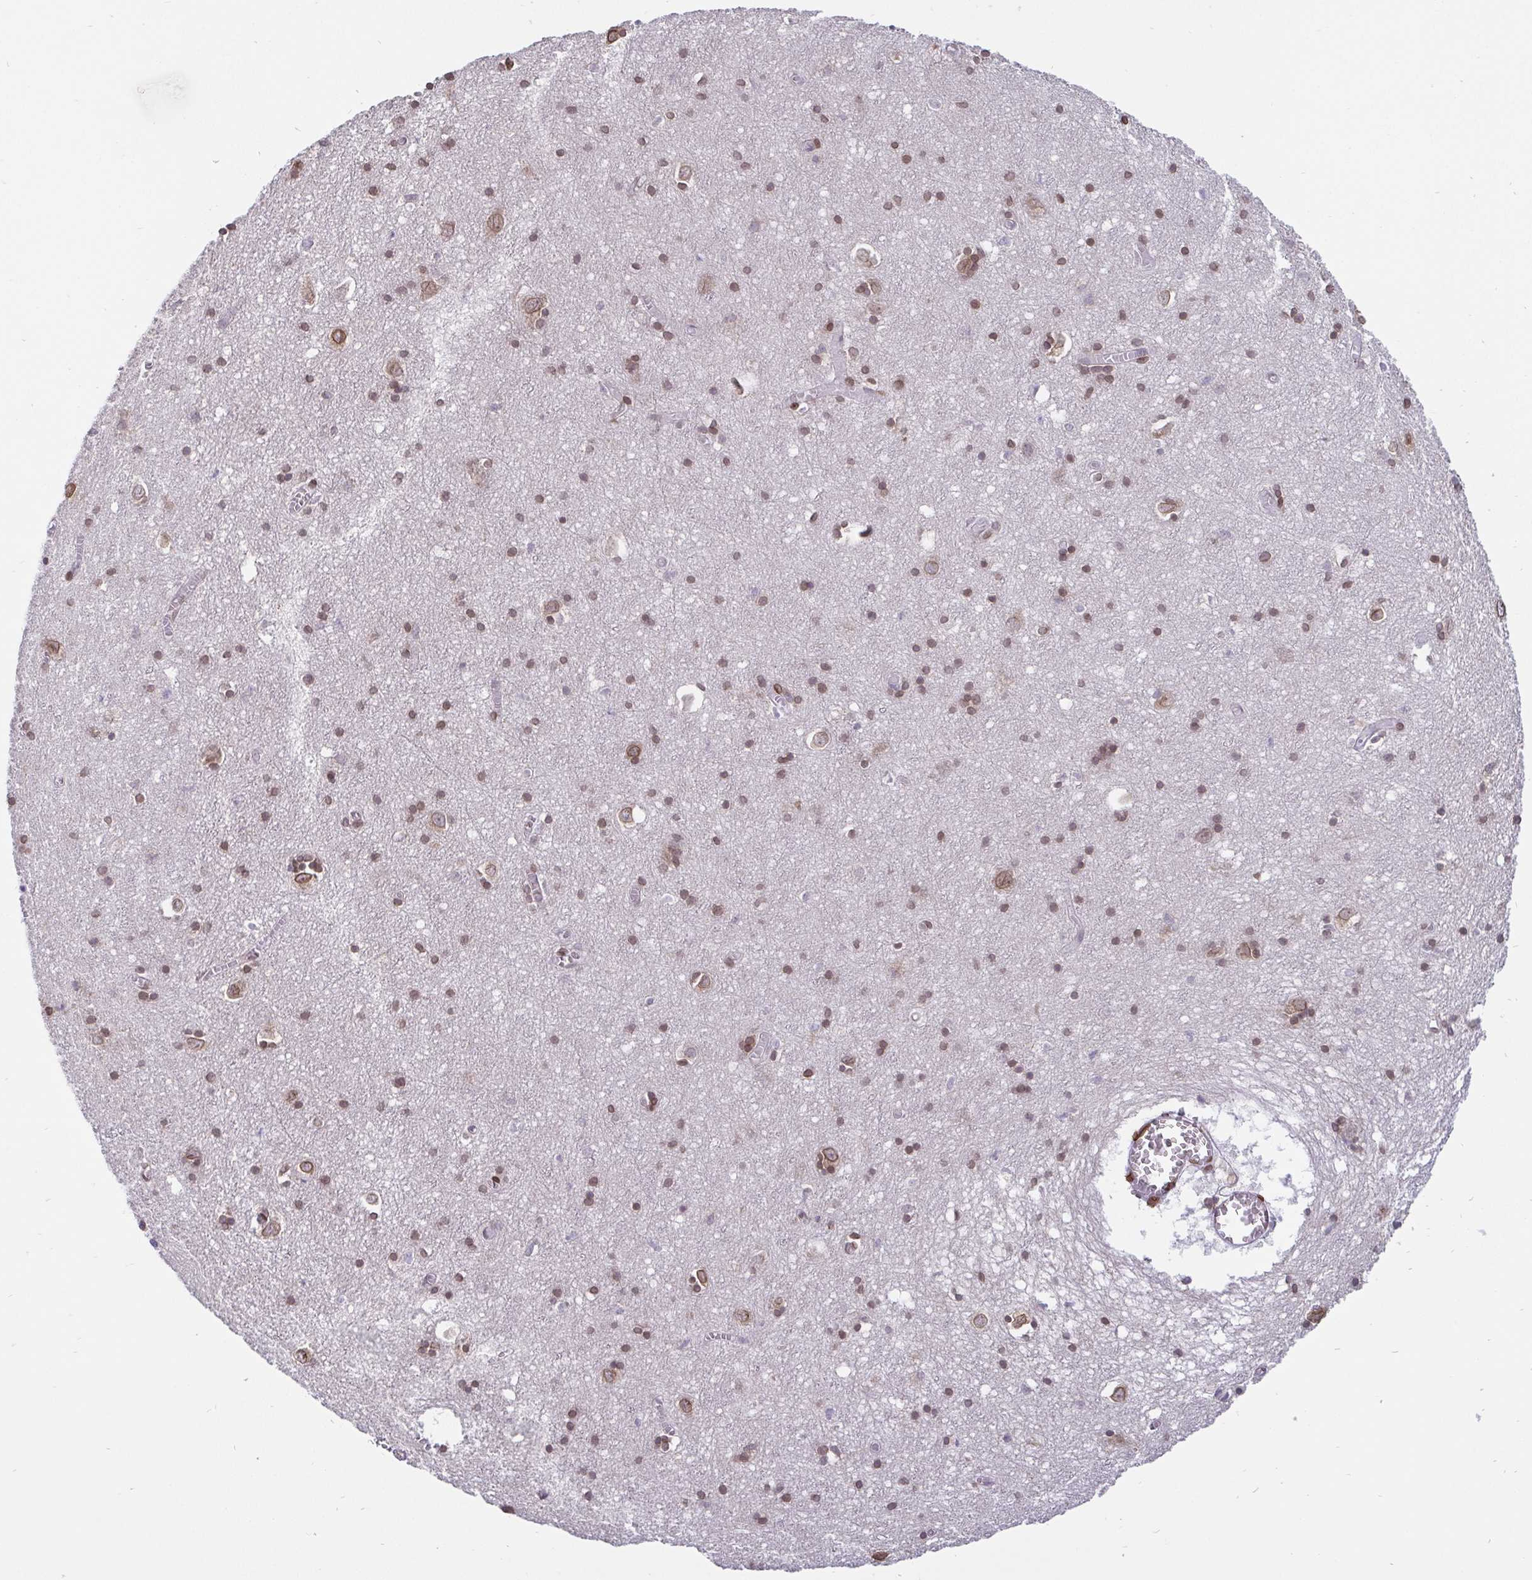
{"staining": {"intensity": "weak", "quantity": "25%-75%", "location": "nuclear"}, "tissue": "cerebral cortex", "cell_type": "Endothelial cells", "image_type": "normal", "snomed": [{"axis": "morphology", "description": "Normal tissue, NOS"}, {"axis": "topography", "description": "Cerebral cortex"}], "caption": "Cerebral cortex stained with a brown dye shows weak nuclear positive staining in about 25%-75% of endothelial cells.", "gene": "EMD", "patient": {"sex": "male", "age": 70}}